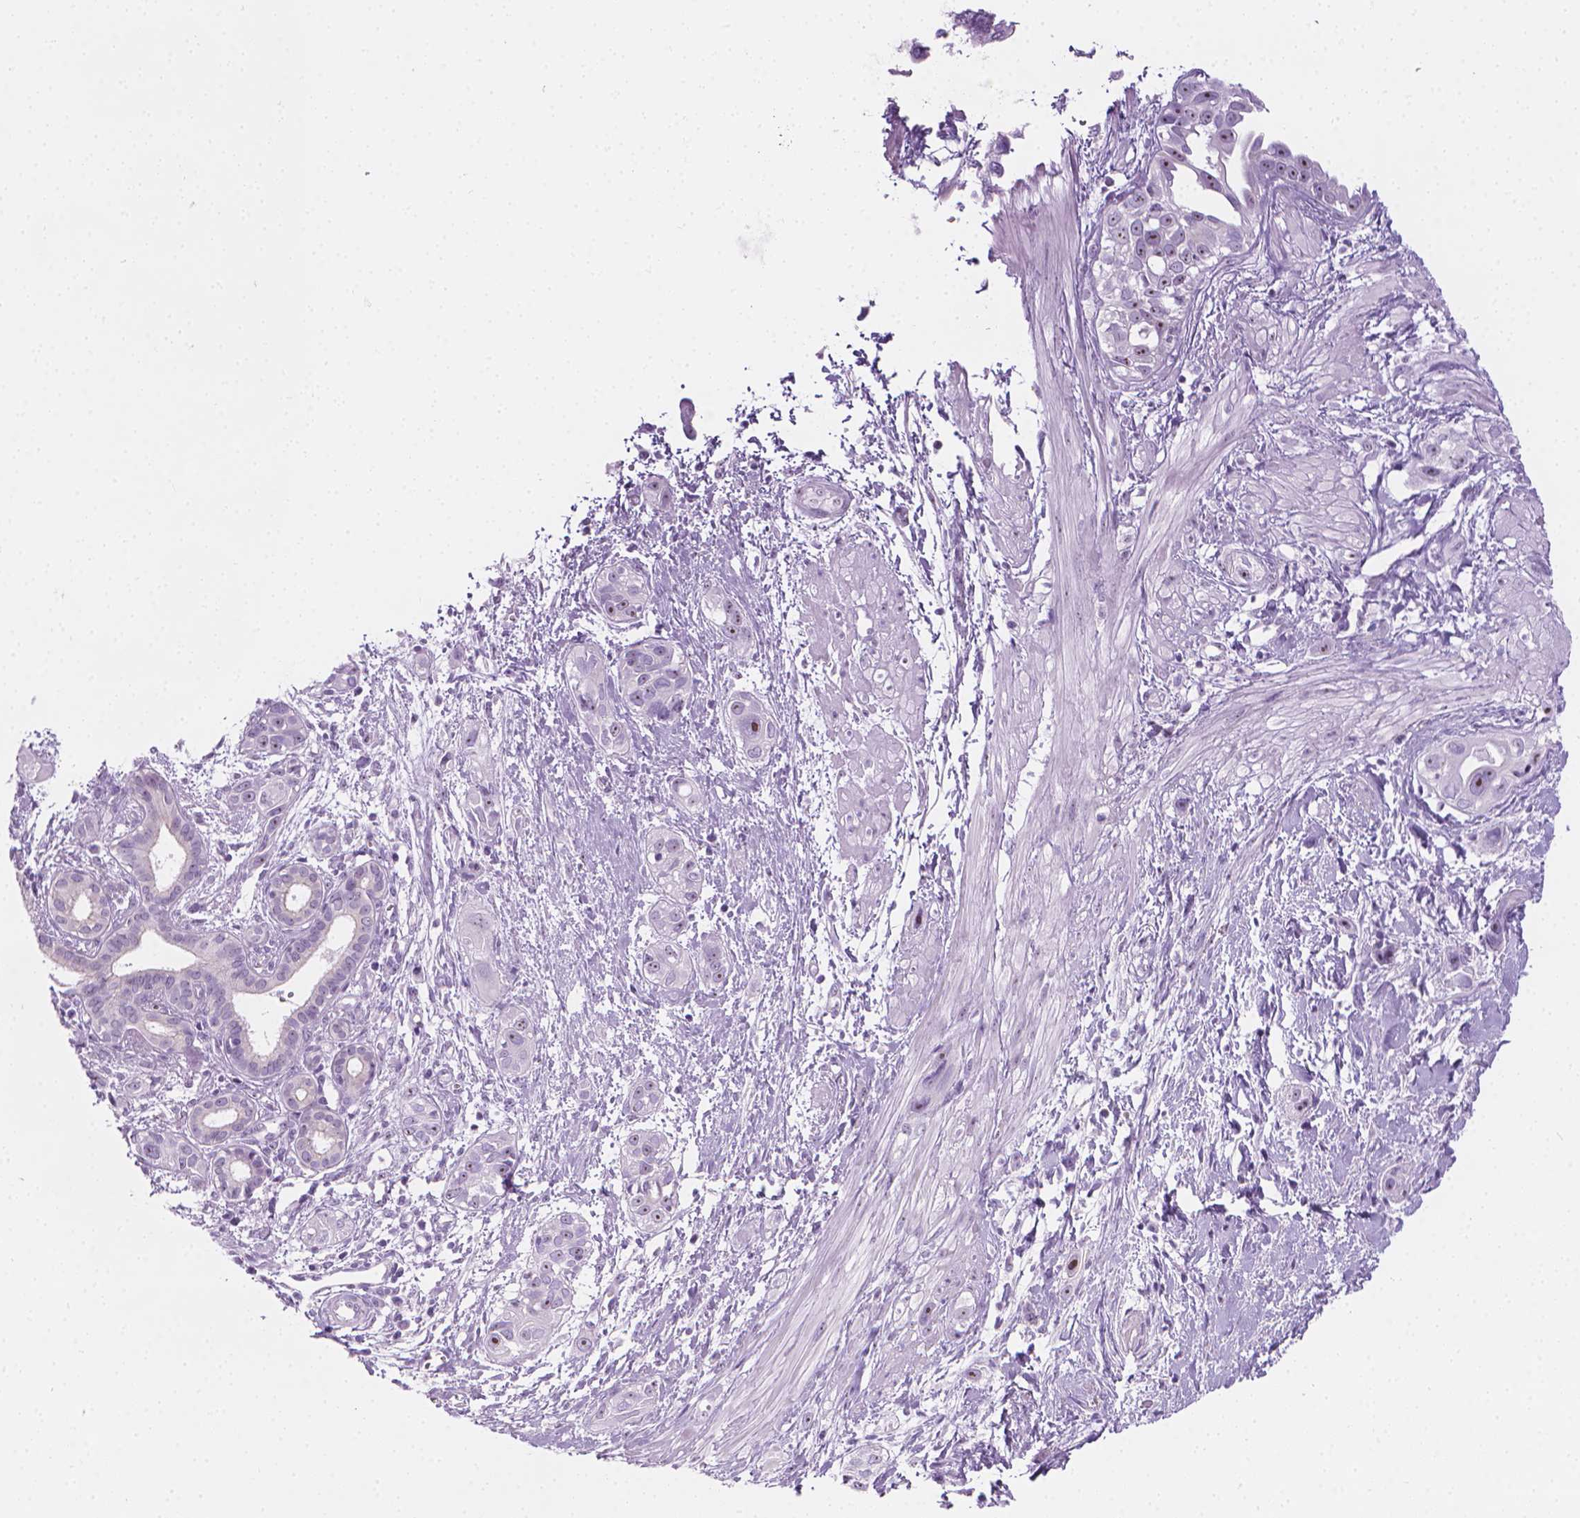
{"staining": {"intensity": "negative", "quantity": "none", "location": "none"}, "tissue": "pancreatic cancer", "cell_type": "Tumor cells", "image_type": "cancer", "snomed": [{"axis": "morphology", "description": "Adenocarcinoma, NOS"}, {"axis": "topography", "description": "Pancreas"}], "caption": "Immunohistochemical staining of human pancreatic cancer exhibits no significant expression in tumor cells.", "gene": "NOL7", "patient": {"sex": "female", "age": 55}}